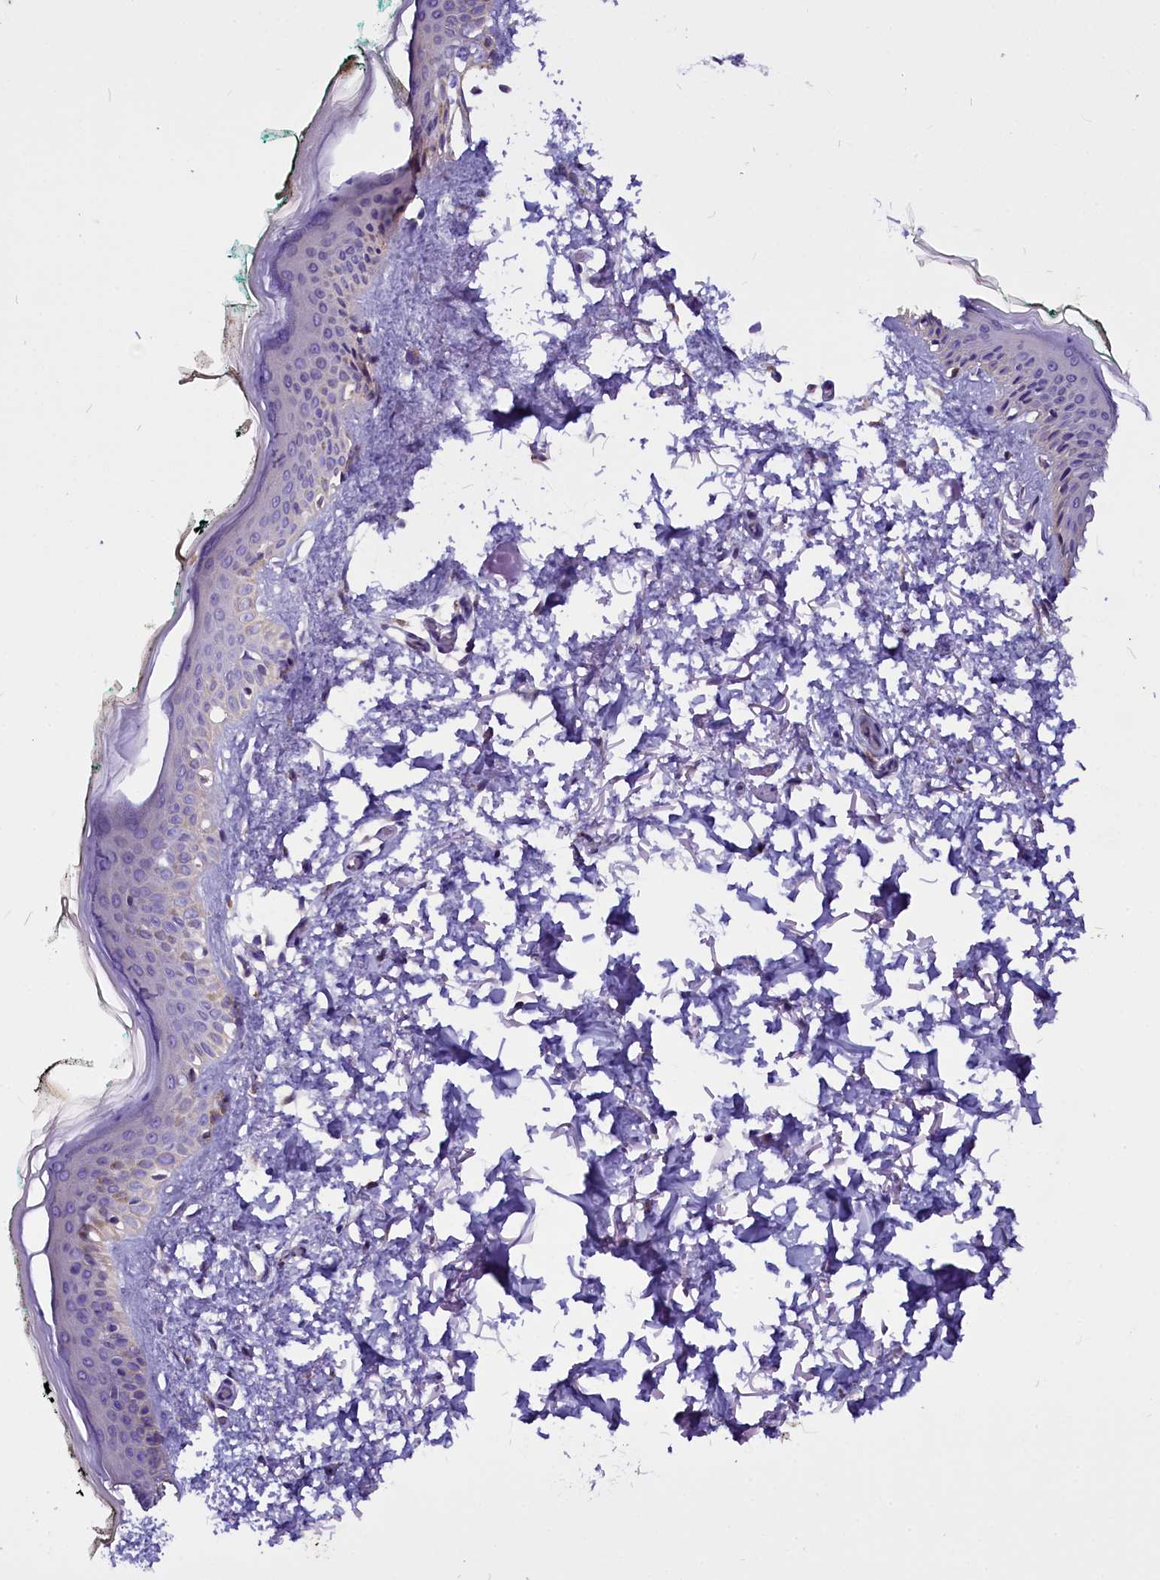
{"staining": {"intensity": "negative", "quantity": "none", "location": "none"}, "tissue": "skin", "cell_type": "Fibroblasts", "image_type": "normal", "snomed": [{"axis": "morphology", "description": "Normal tissue, NOS"}, {"axis": "topography", "description": "Skin"}], "caption": "Immunohistochemistry micrograph of normal human skin stained for a protein (brown), which demonstrates no staining in fibroblasts.", "gene": "CEP170", "patient": {"sex": "male", "age": 62}}